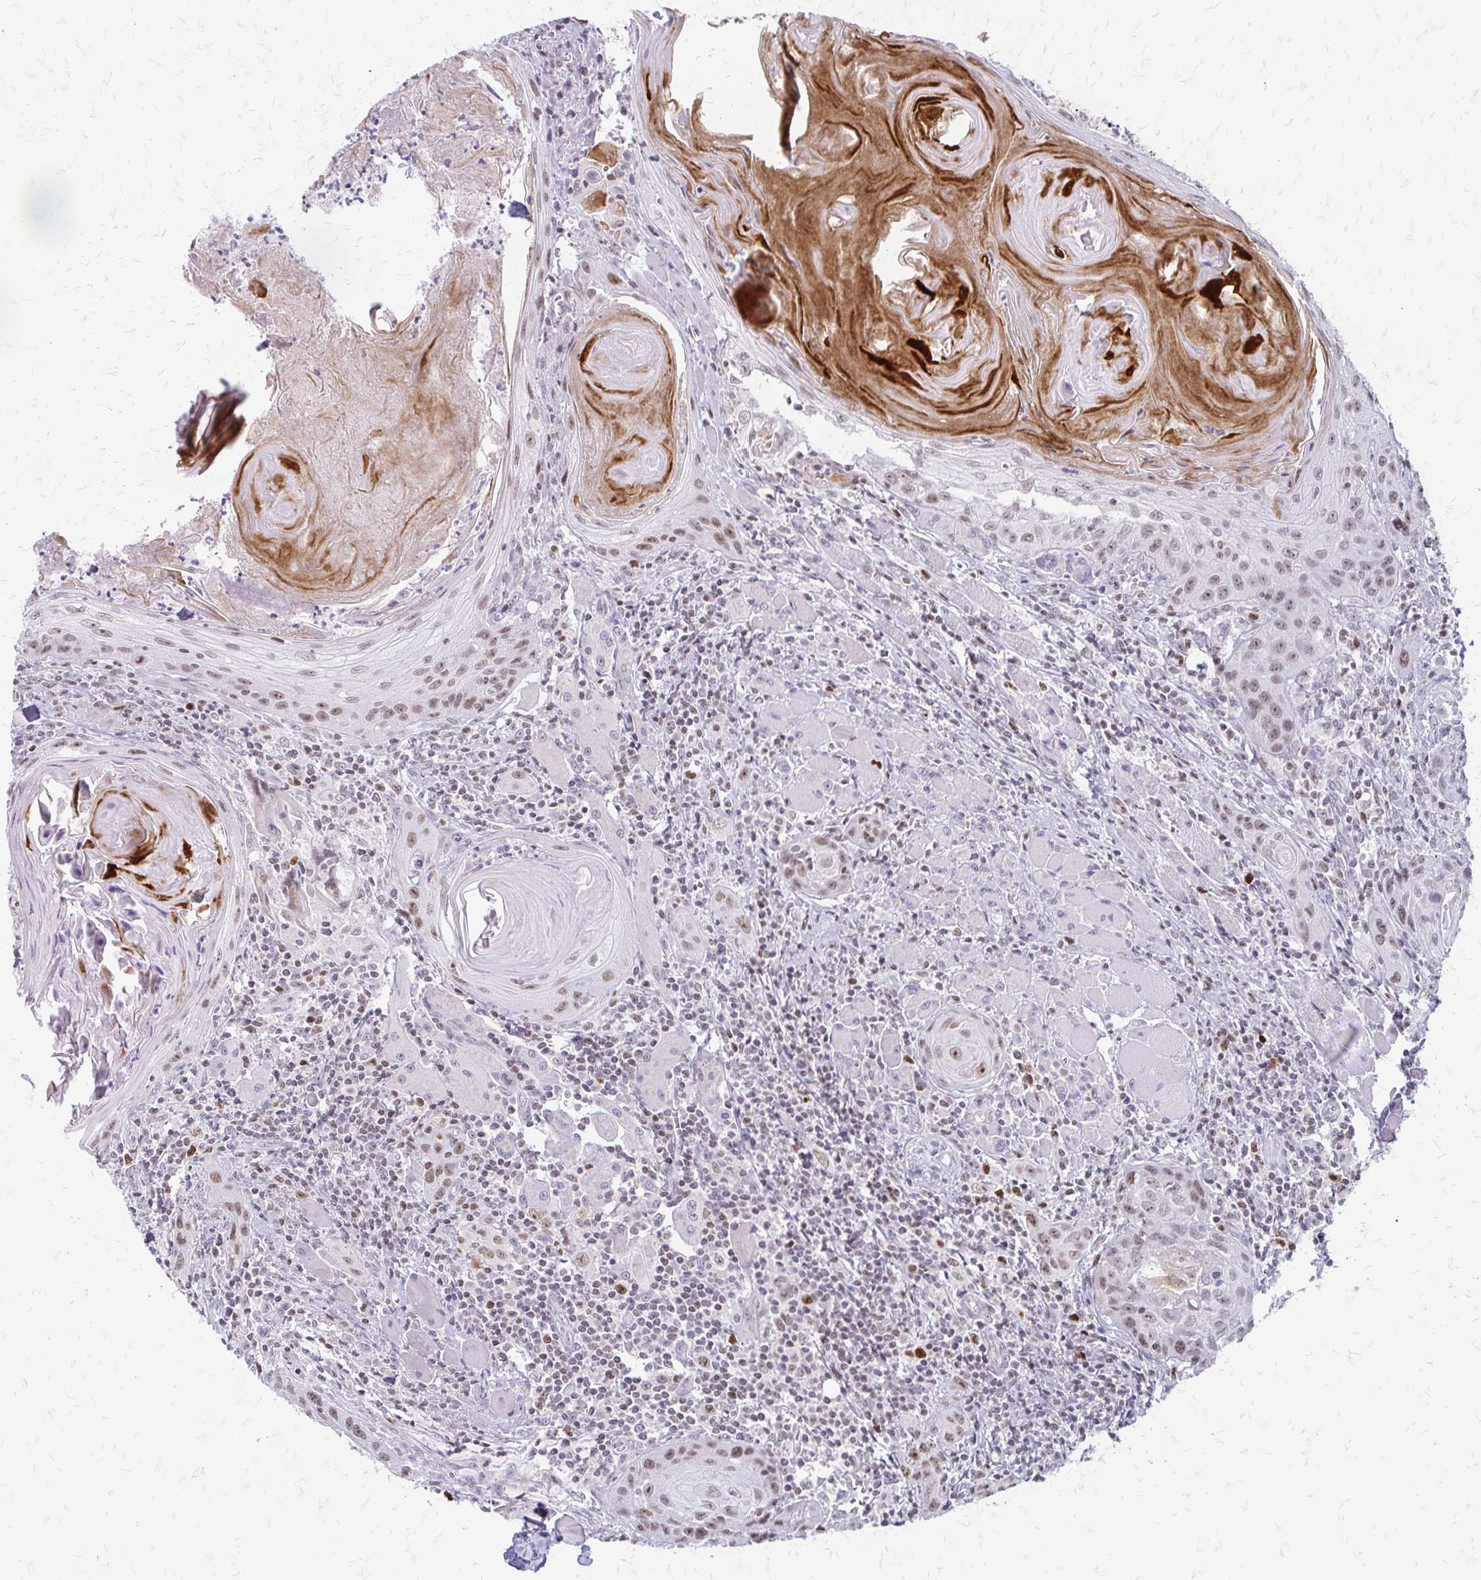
{"staining": {"intensity": "moderate", "quantity": ">75%", "location": "nuclear"}, "tissue": "head and neck cancer", "cell_type": "Tumor cells", "image_type": "cancer", "snomed": [{"axis": "morphology", "description": "Squamous cell carcinoma, NOS"}, {"axis": "topography", "description": "Oral tissue"}, {"axis": "topography", "description": "Head-Neck"}], "caption": "Immunohistochemistry (IHC) staining of squamous cell carcinoma (head and neck), which shows medium levels of moderate nuclear expression in about >75% of tumor cells indicating moderate nuclear protein positivity. The staining was performed using DAB (brown) for protein detection and nuclei were counterstained in hematoxylin (blue).", "gene": "EED", "patient": {"sex": "male", "age": 58}}